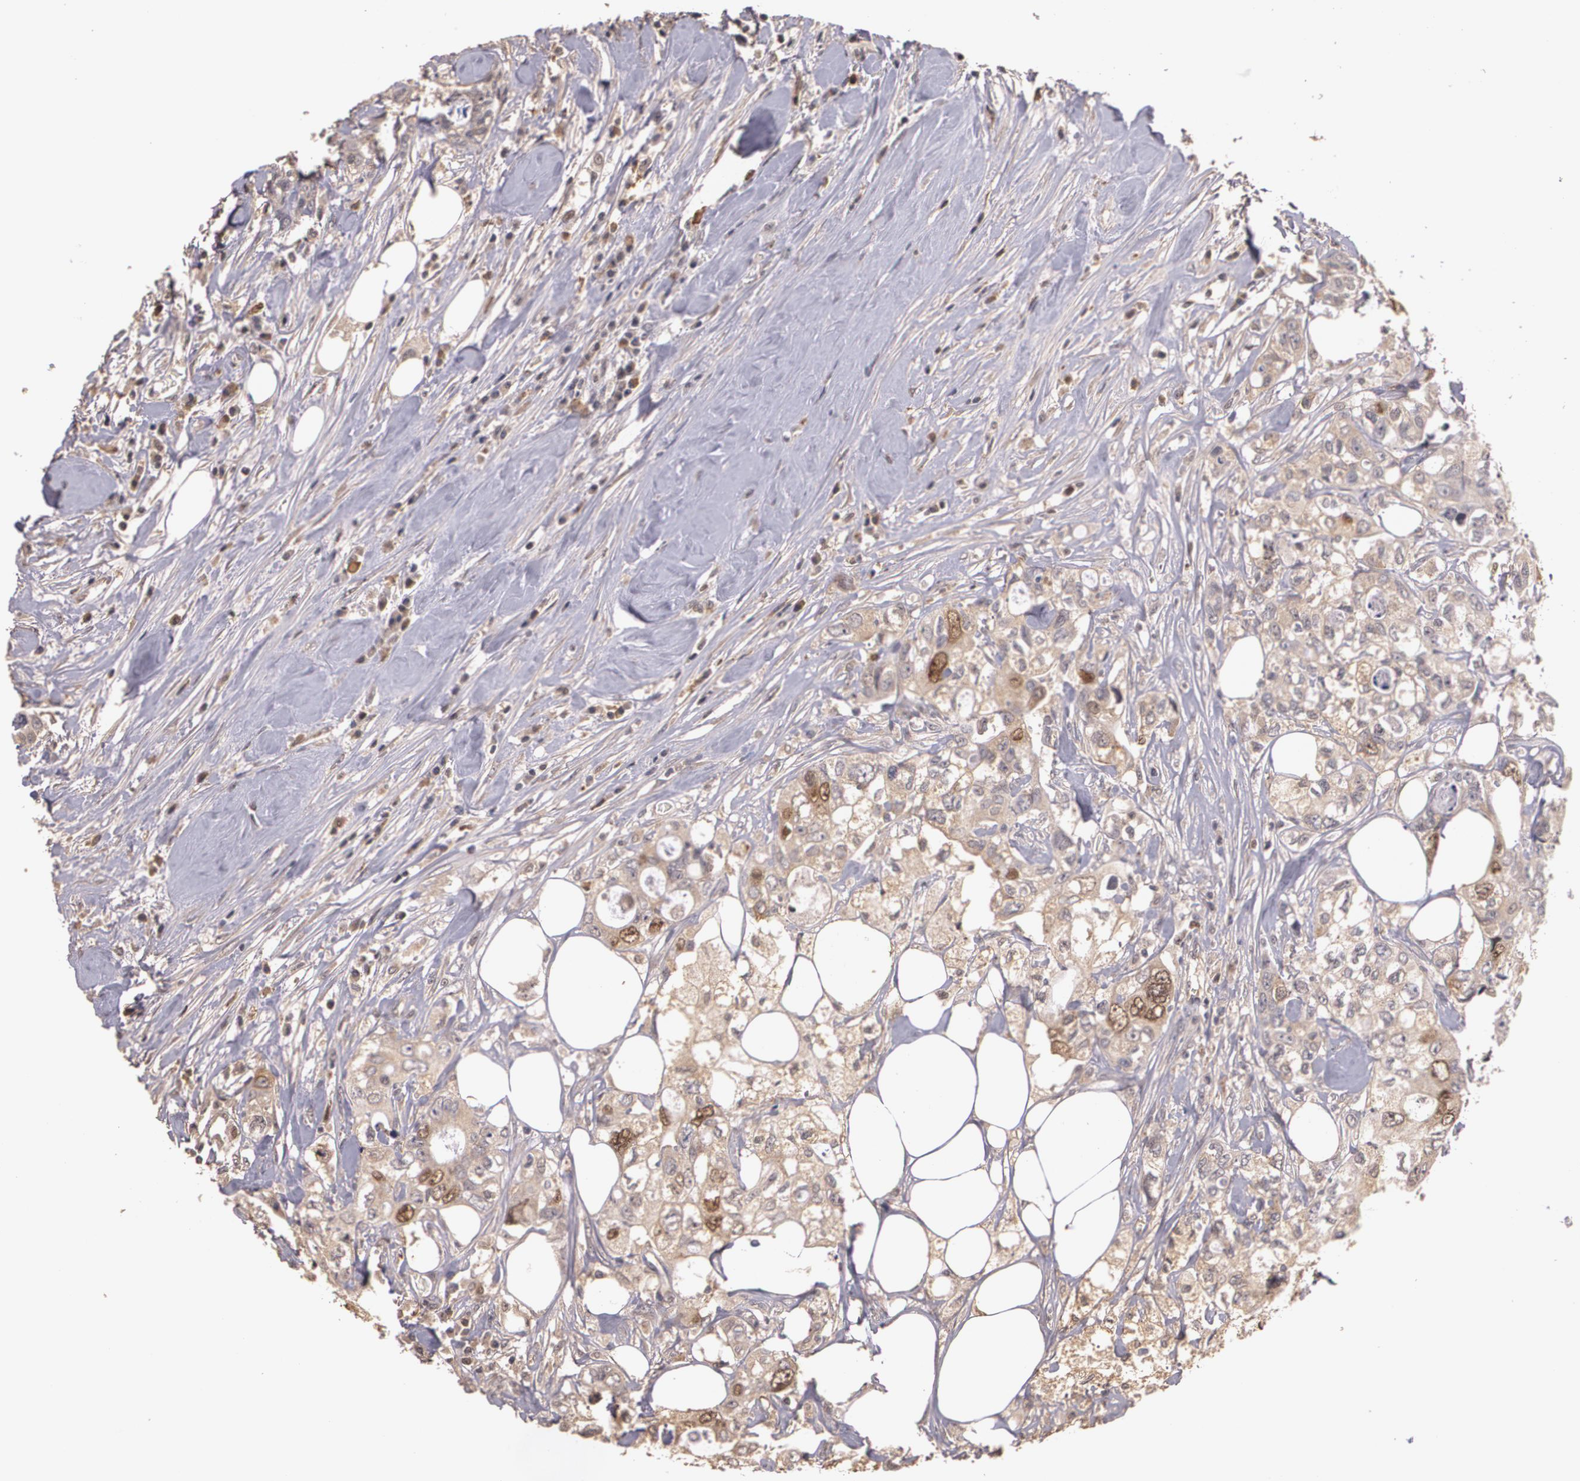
{"staining": {"intensity": "moderate", "quantity": "25%-75%", "location": "nuclear"}, "tissue": "colorectal cancer", "cell_type": "Tumor cells", "image_type": "cancer", "snomed": [{"axis": "morphology", "description": "Adenocarcinoma, NOS"}, {"axis": "topography", "description": "Rectum"}], "caption": "The histopathology image shows immunohistochemical staining of adenocarcinoma (colorectal). There is moderate nuclear expression is identified in approximately 25%-75% of tumor cells. (brown staining indicates protein expression, while blue staining denotes nuclei).", "gene": "BRCA1", "patient": {"sex": "female", "age": 57}}